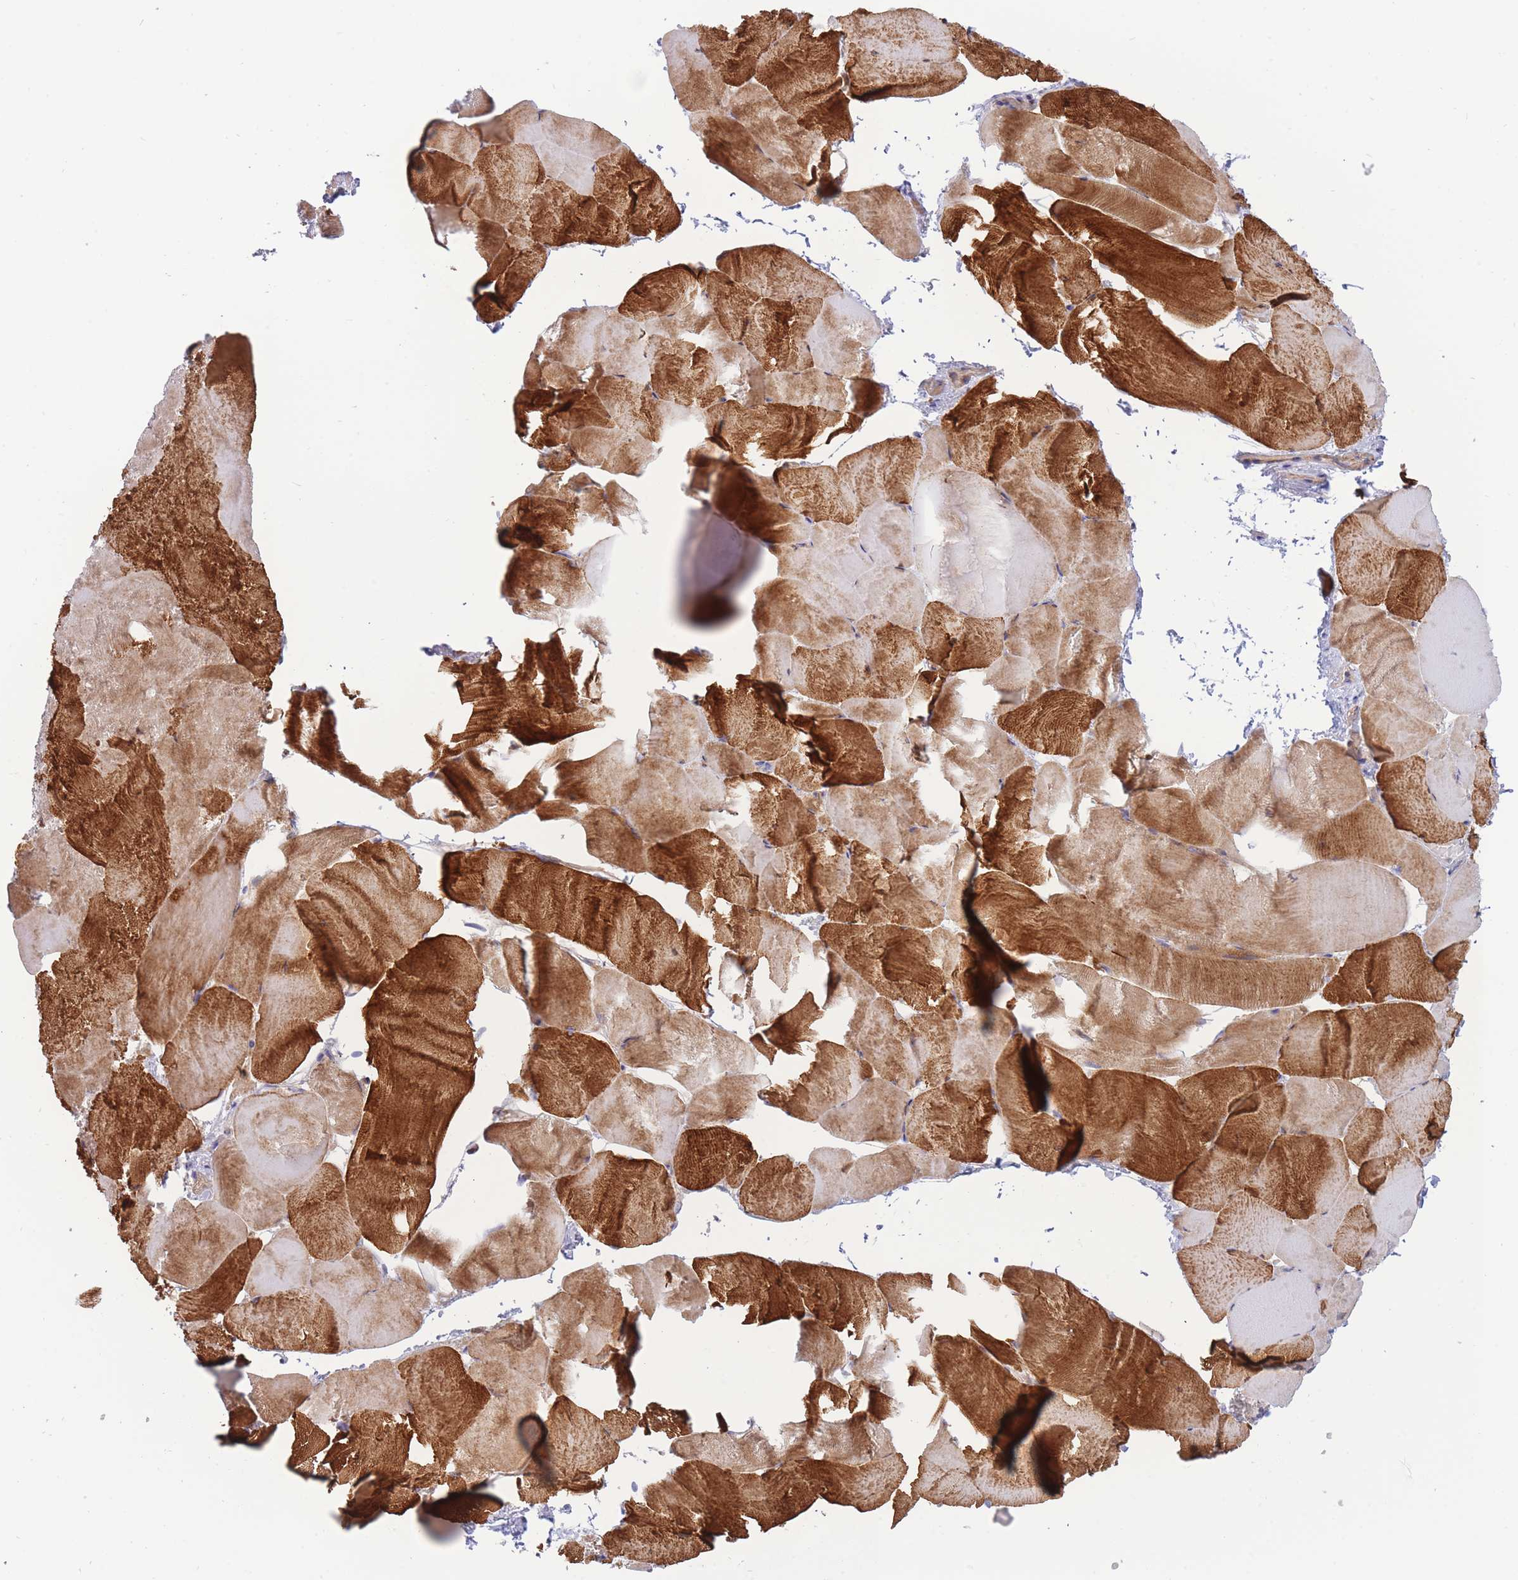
{"staining": {"intensity": "strong", "quantity": "25%-75%", "location": "cytoplasmic/membranous"}, "tissue": "skeletal muscle", "cell_type": "Myocytes", "image_type": "normal", "snomed": [{"axis": "morphology", "description": "Normal tissue, NOS"}, {"axis": "topography", "description": "Skeletal muscle"}], "caption": "Immunohistochemistry (DAB) staining of unremarkable human skeletal muscle shows strong cytoplasmic/membranous protein expression in about 25%-75% of myocytes. Nuclei are stained in blue.", "gene": "APOL4", "patient": {"sex": "female", "age": 64}}